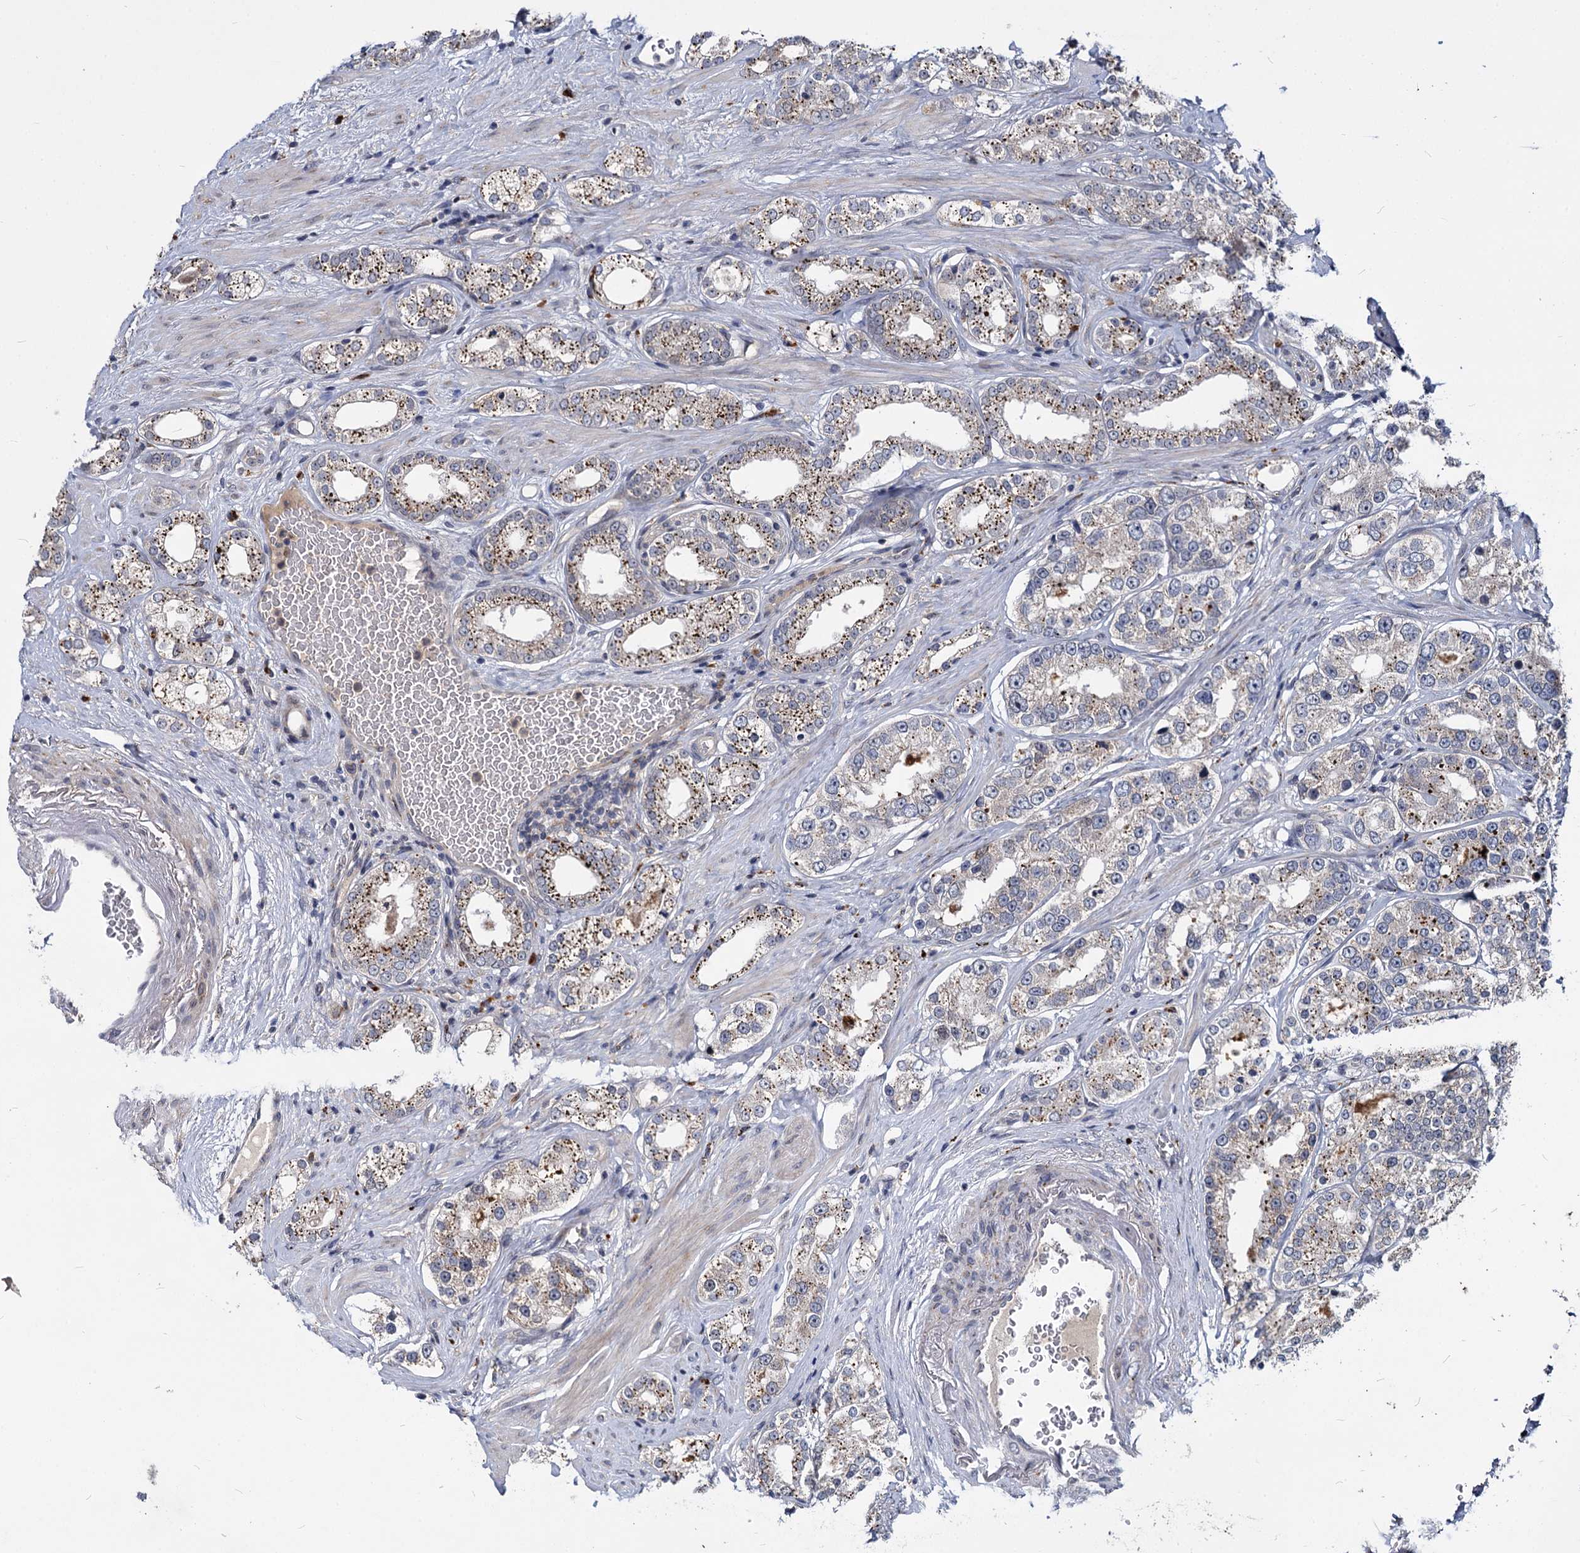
{"staining": {"intensity": "moderate", "quantity": ">75%", "location": "cytoplasmic/membranous"}, "tissue": "prostate cancer", "cell_type": "Tumor cells", "image_type": "cancer", "snomed": [{"axis": "morphology", "description": "Normal tissue, NOS"}, {"axis": "morphology", "description": "Adenocarcinoma, High grade"}, {"axis": "topography", "description": "Prostate"}], "caption": "High-power microscopy captured an immunohistochemistry histopathology image of prostate cancer (adenocarcinoma (high-grade)), revealing moderate cytoplasmic/membranous staining in approximately >75% of tumor cells. The staining was performed using DAB (3,3'-diaminobenzidine), with brown indicating positive protein expression. Nuclei are stained blue with hematoxylin.", "gene": "C11orf86", "patient": {"sex": "male", "age": 83}}